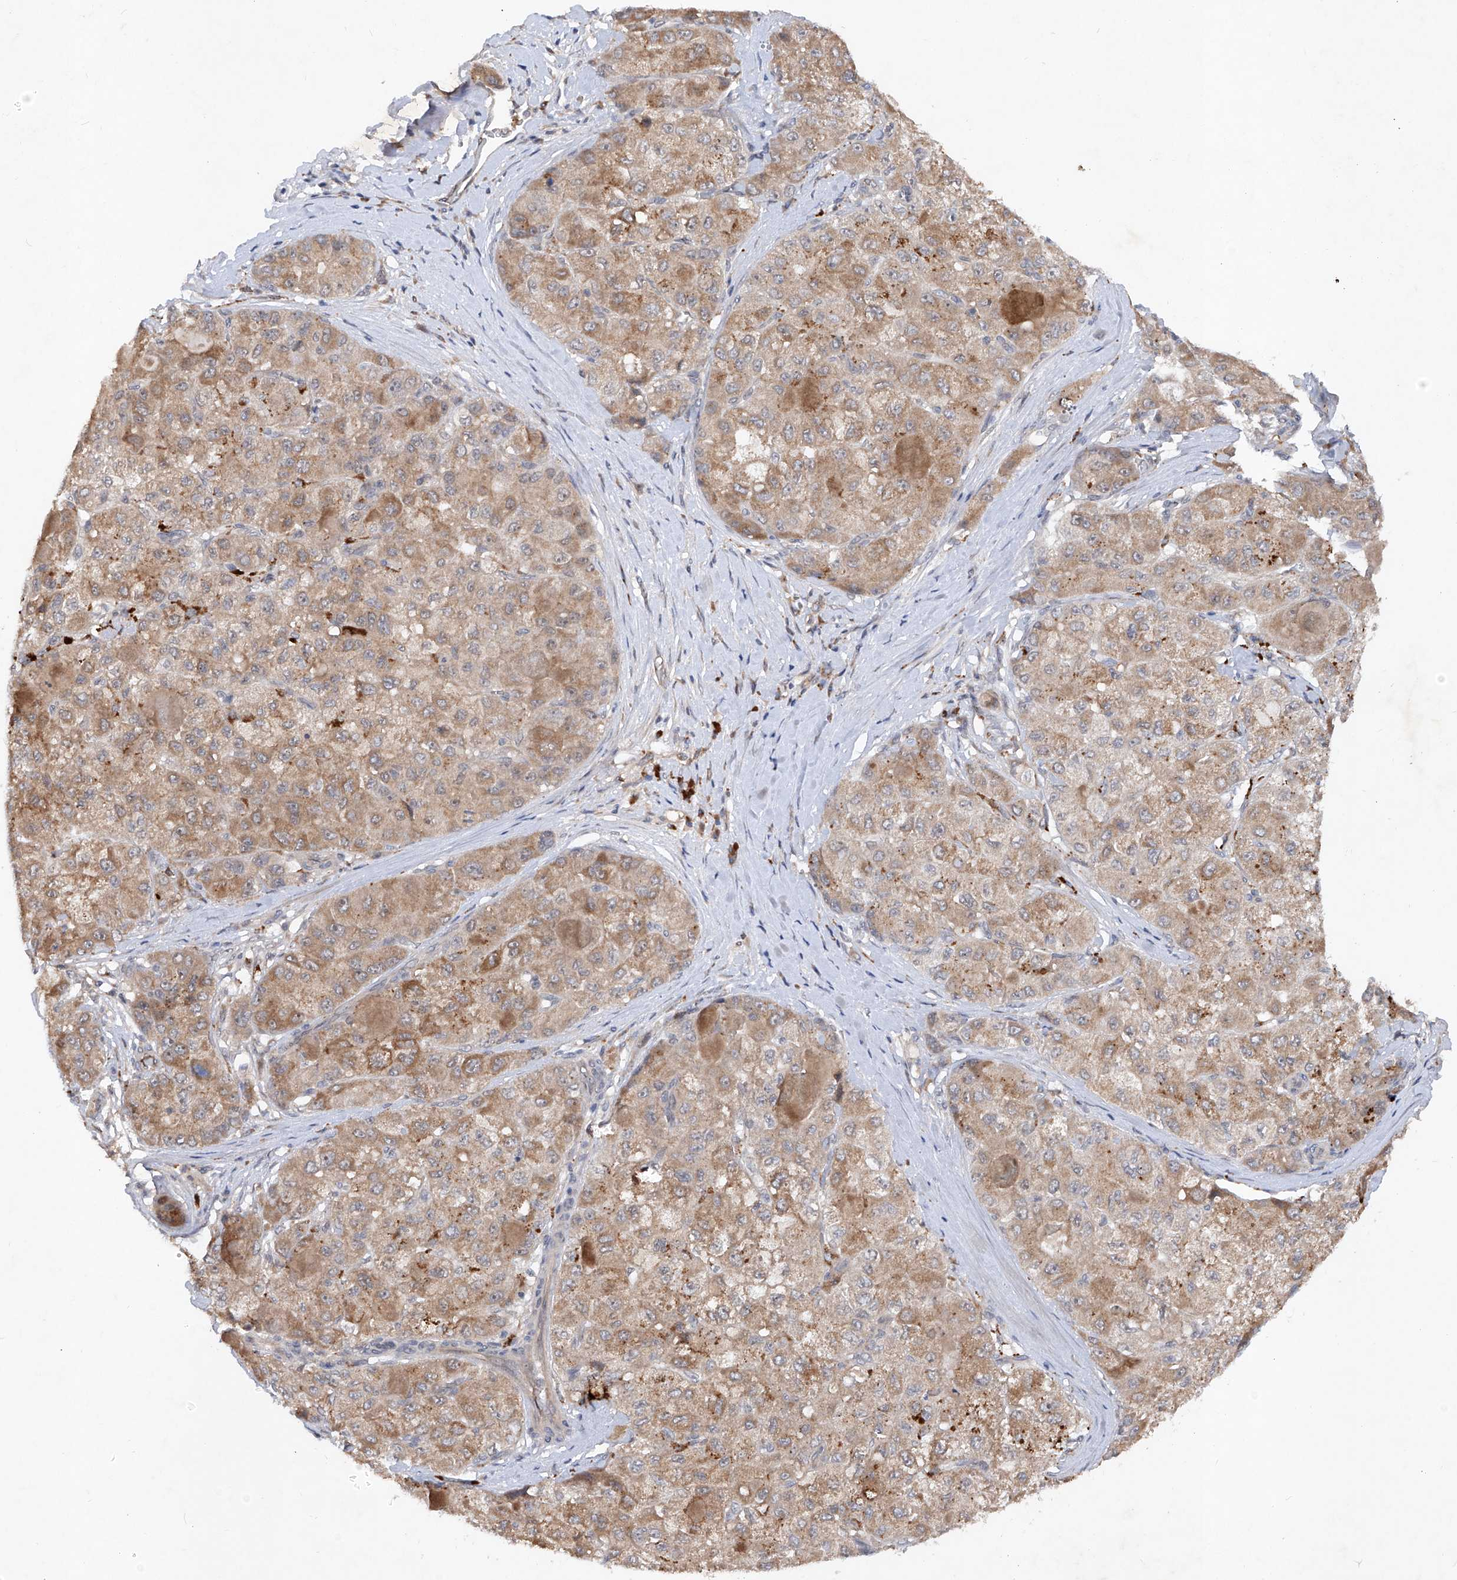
{"staining": {"intensity": "moderate", "quantity": ">75%", "location": "cytoplasmic/membranous"}, "tissue": "liver cancer", "cell_type": "Tumor cells", "image_type": "cancer", "snomed": [{"axis": "morphology", "description": "Carcinoma, Hepatocellular, NOS"}, {"axis": "topography", "description": "Liver"}], "caption": "Liver cancer (hepatocellular carcinoma) stained with a brown dye exhibits moderate cytoplasmic/membranous positive positivity in approximately >75% of tumor cells.", "gene": "FAM135A", "patient": {"sex": "male", "age": 80}}